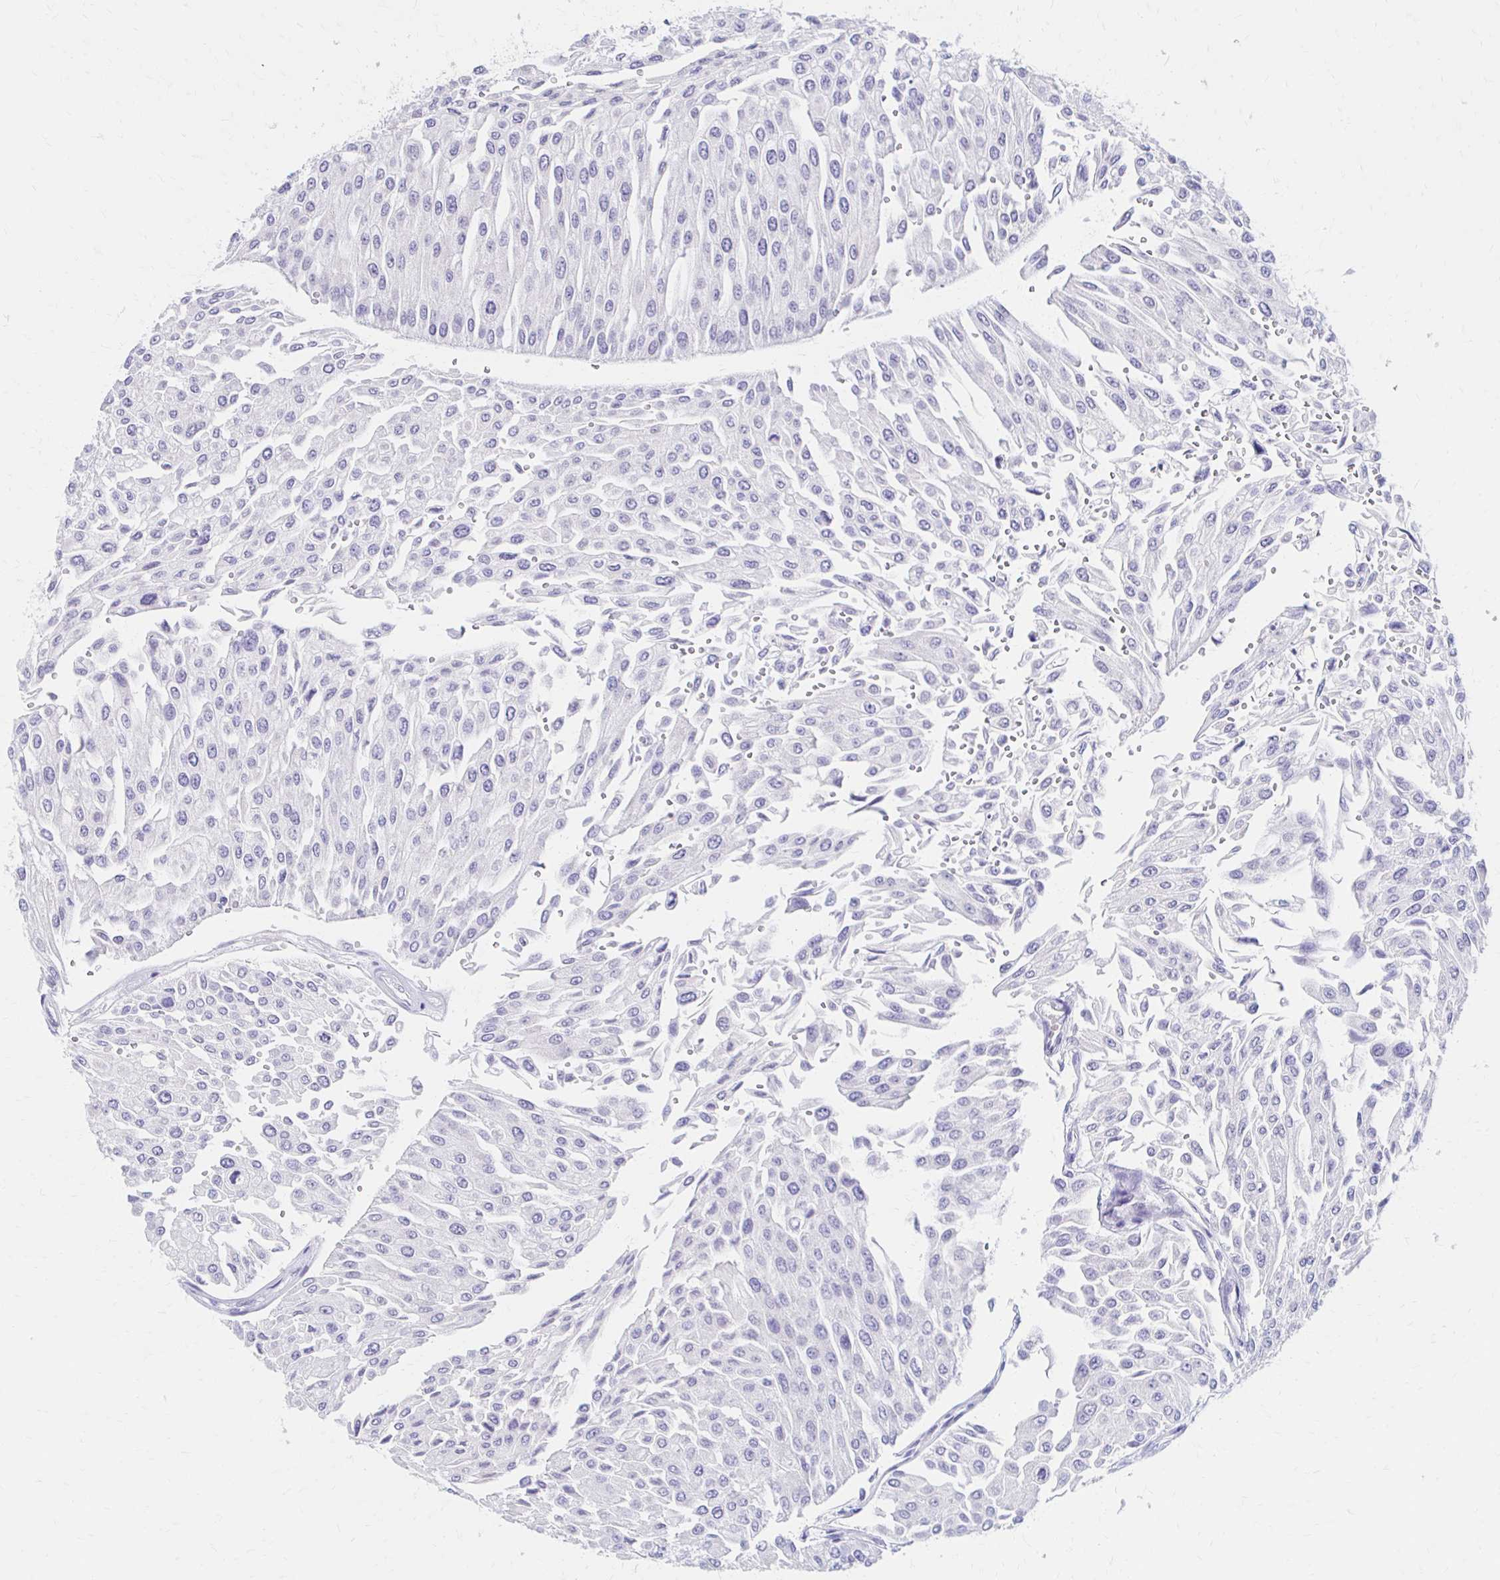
{"staining": {"intensity": "negative", "quantity": "none", "location": "none"}, "tissue": "urothelial cancer", "cell_type": "Tumor cells", "image_type": "cancer", "snomed": [{"axis": "morphology", "description": "Urothelial carcinoma, NOS"}, {"axis": "topography", "description": "Urinary bladder"}], "caption": "High power microscopy histopathology image of an immunohistochemistry (IHC) photomicrograph of transitional cell carcinoma, revealing no significant expression in tumor cells.", "gene": "AZGP1", "patient": {"sex": "male", "age": 67}}